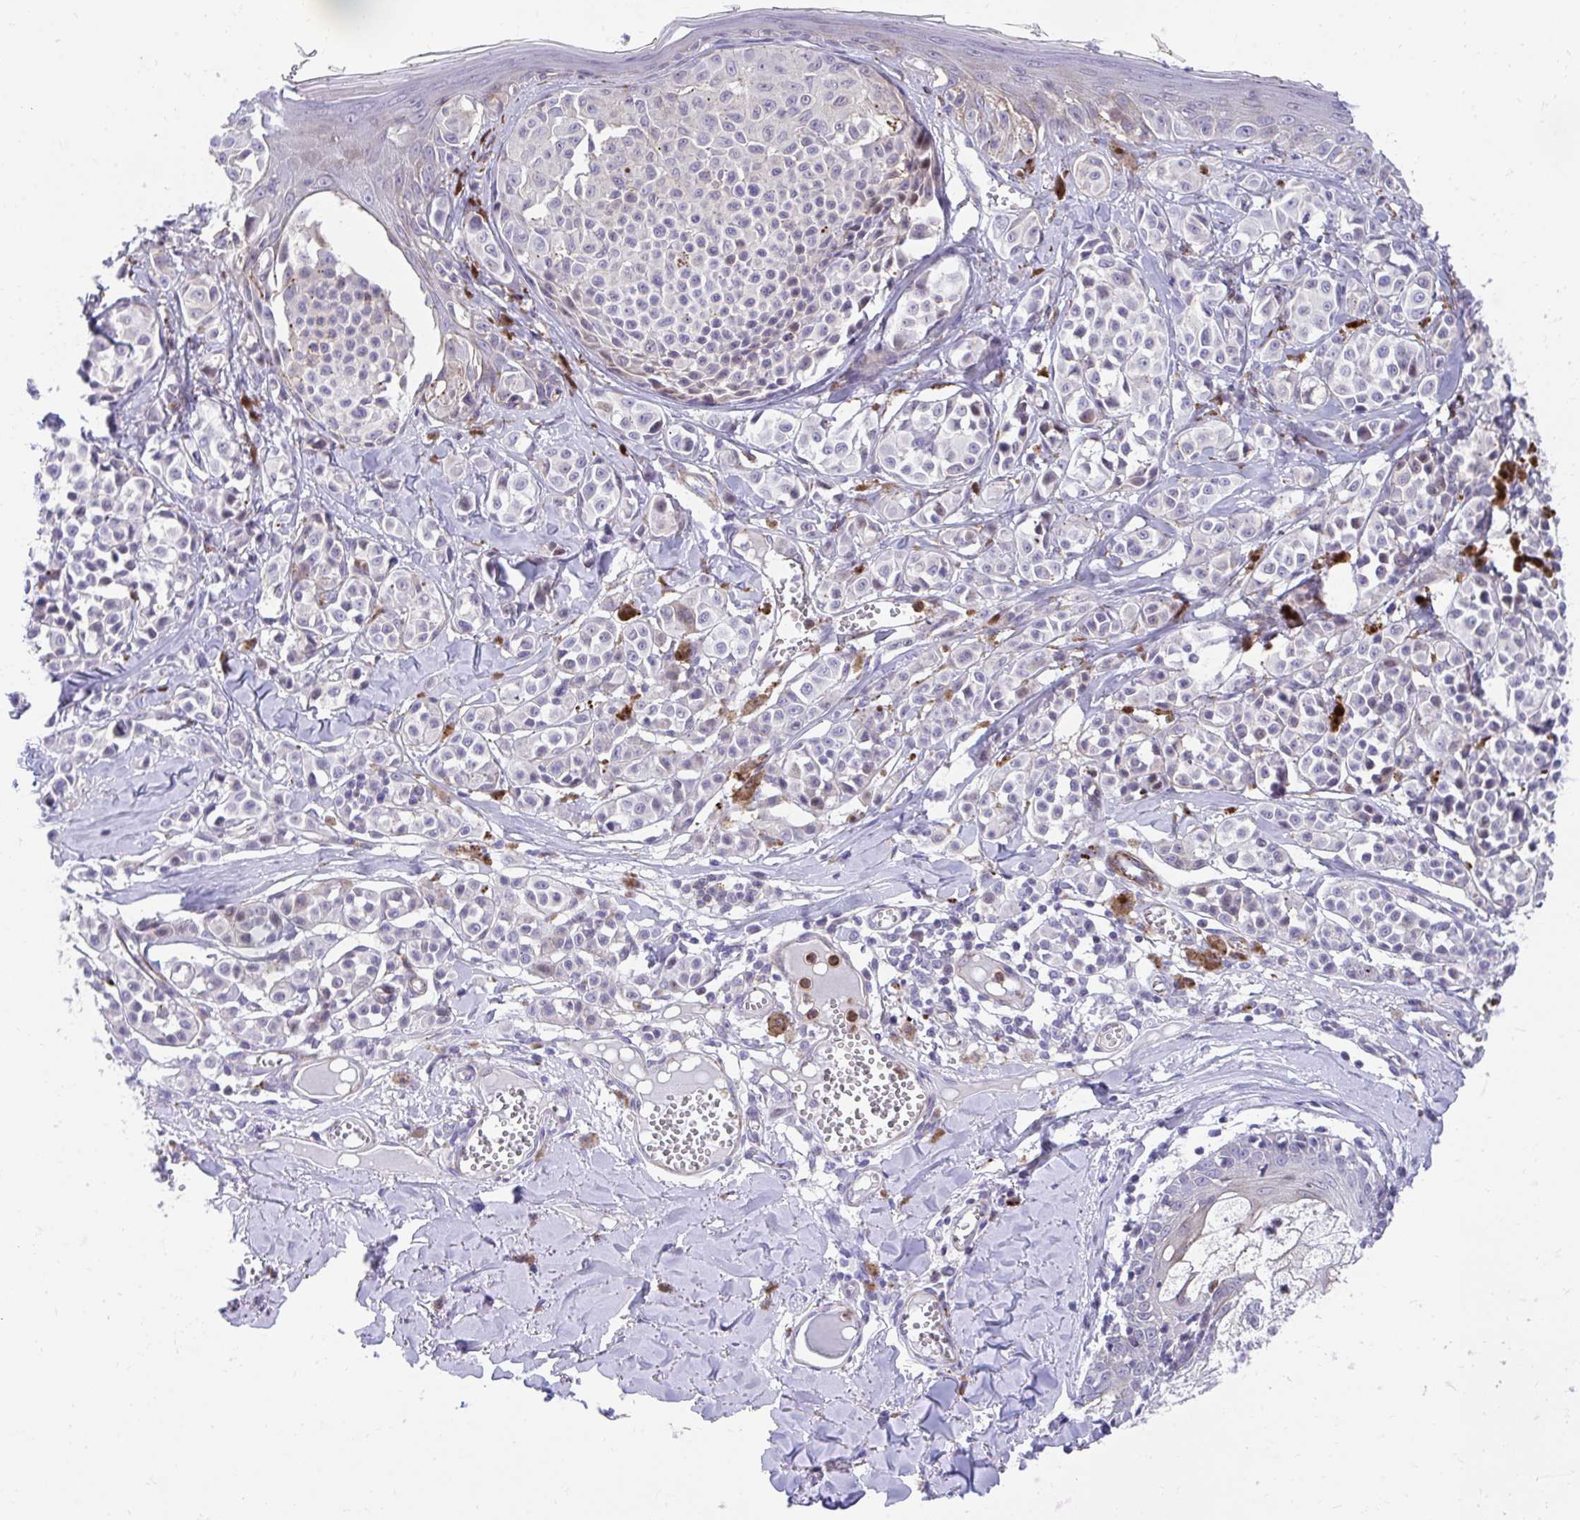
{"staining": {"intensity": "negative", "quantity": "none", "location": "none"}, "tissue": "melanoma", "cell_type": "Tumor cells", "image_type": "cancer", "snomed": [{"axis": "morphology", "description": "Malignant melanoma, NOS"}, {"axis": "topography", "description": "Skin"}], "caption": "A histopathology image of human malignant melanoma is negative for staining in tumor cells.", "gene": "CSTB", "patient": {"sex": "female", "age": 43}}